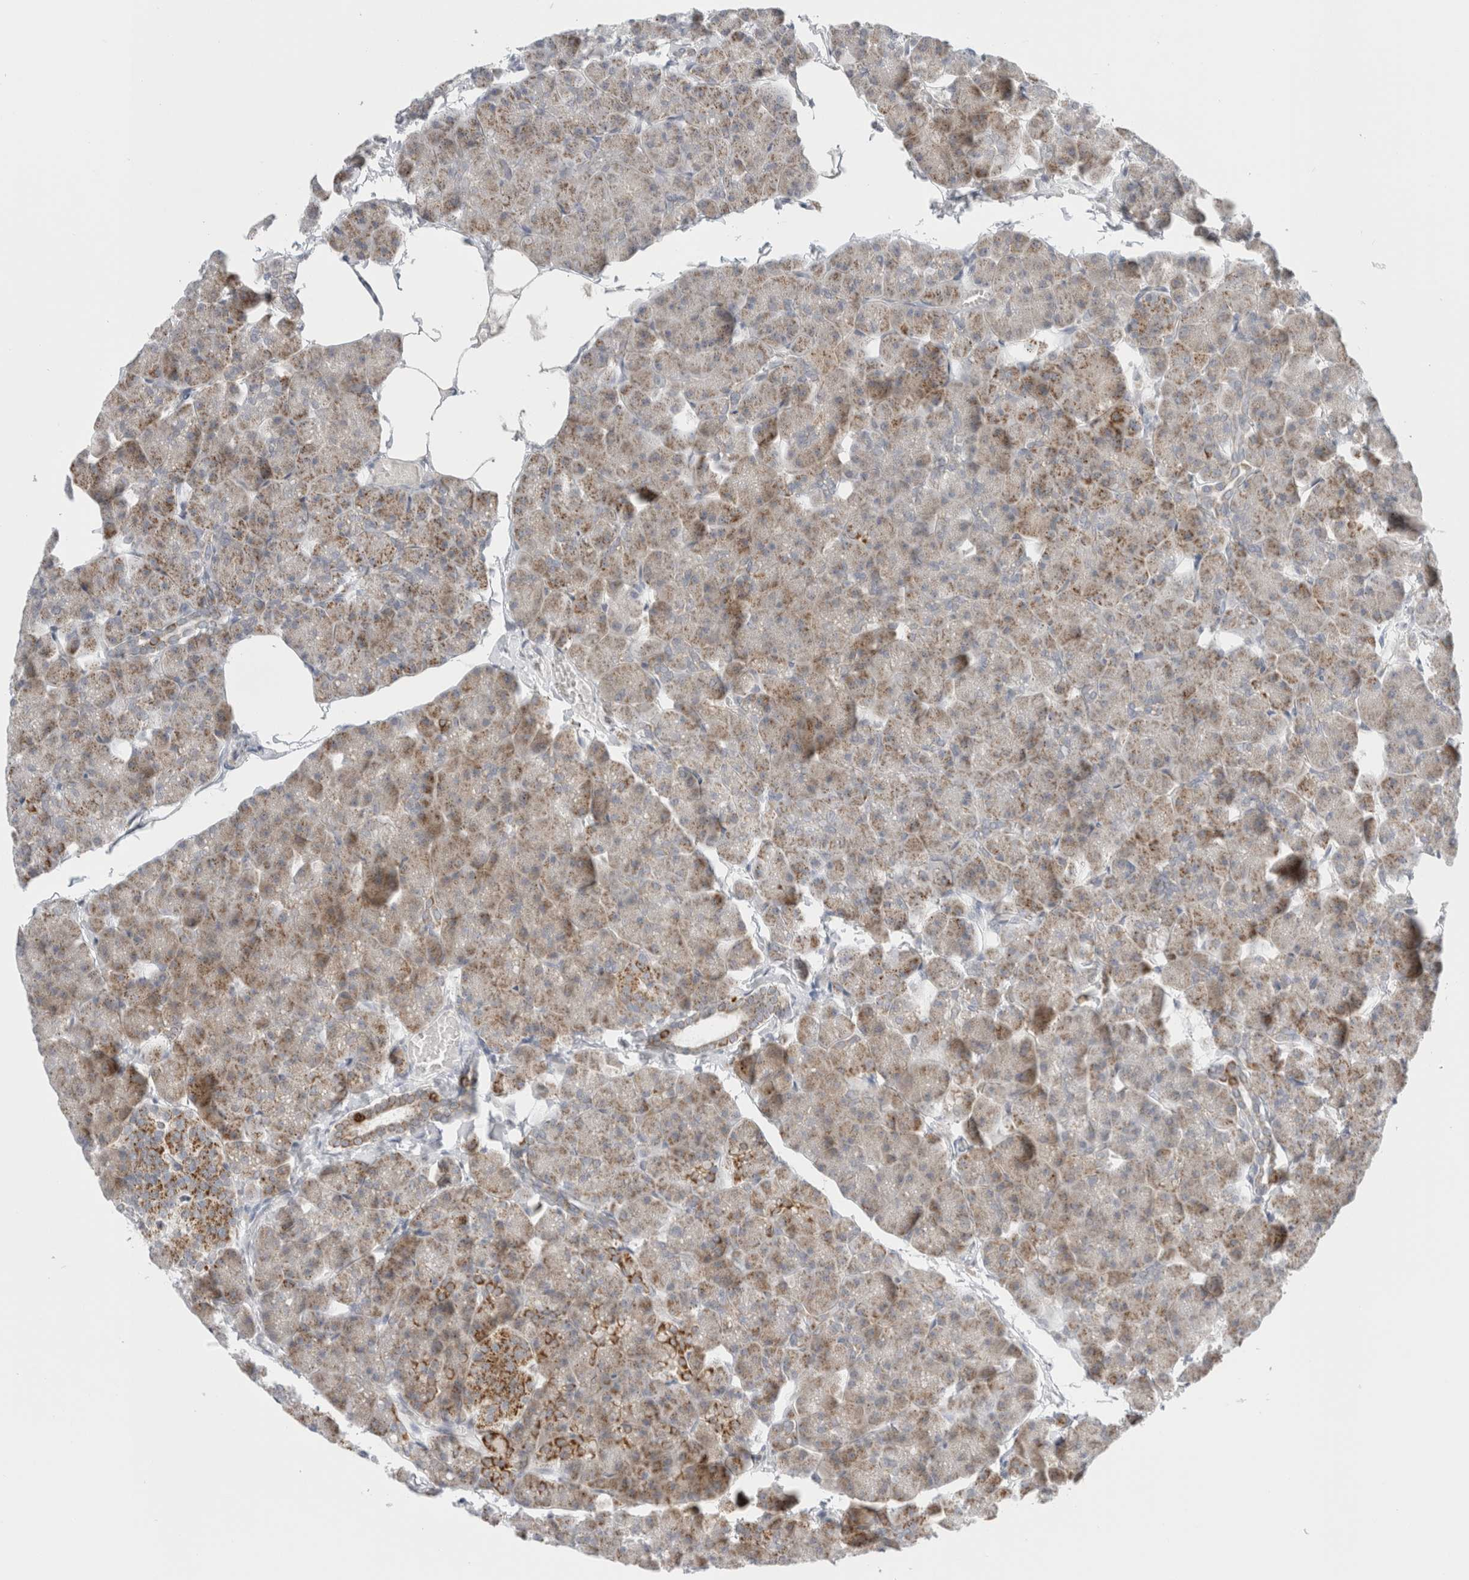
{"staining": {"intensity": "moderate", "quantity": "25%-75%", "location": "cytoplasmic/membranous"}, "tissue": "pancreas", "cell_type": "Exocrine glandular cells", "image_type": "normal", "snomed": [{"axis": "morphology", "description": "Normal tissue, NOS"}, {"axis": "topography", "description": "Pancreas"}], "caption": "This micrograph demonstrates IHC staining of benign human pancreas, with medium moderate cytoplasmic/membranous positivity in about 25%-75% of exocrine glandular cells.", "gene": "FAHD1", "patient": {"sex": "male", "age": 35}}